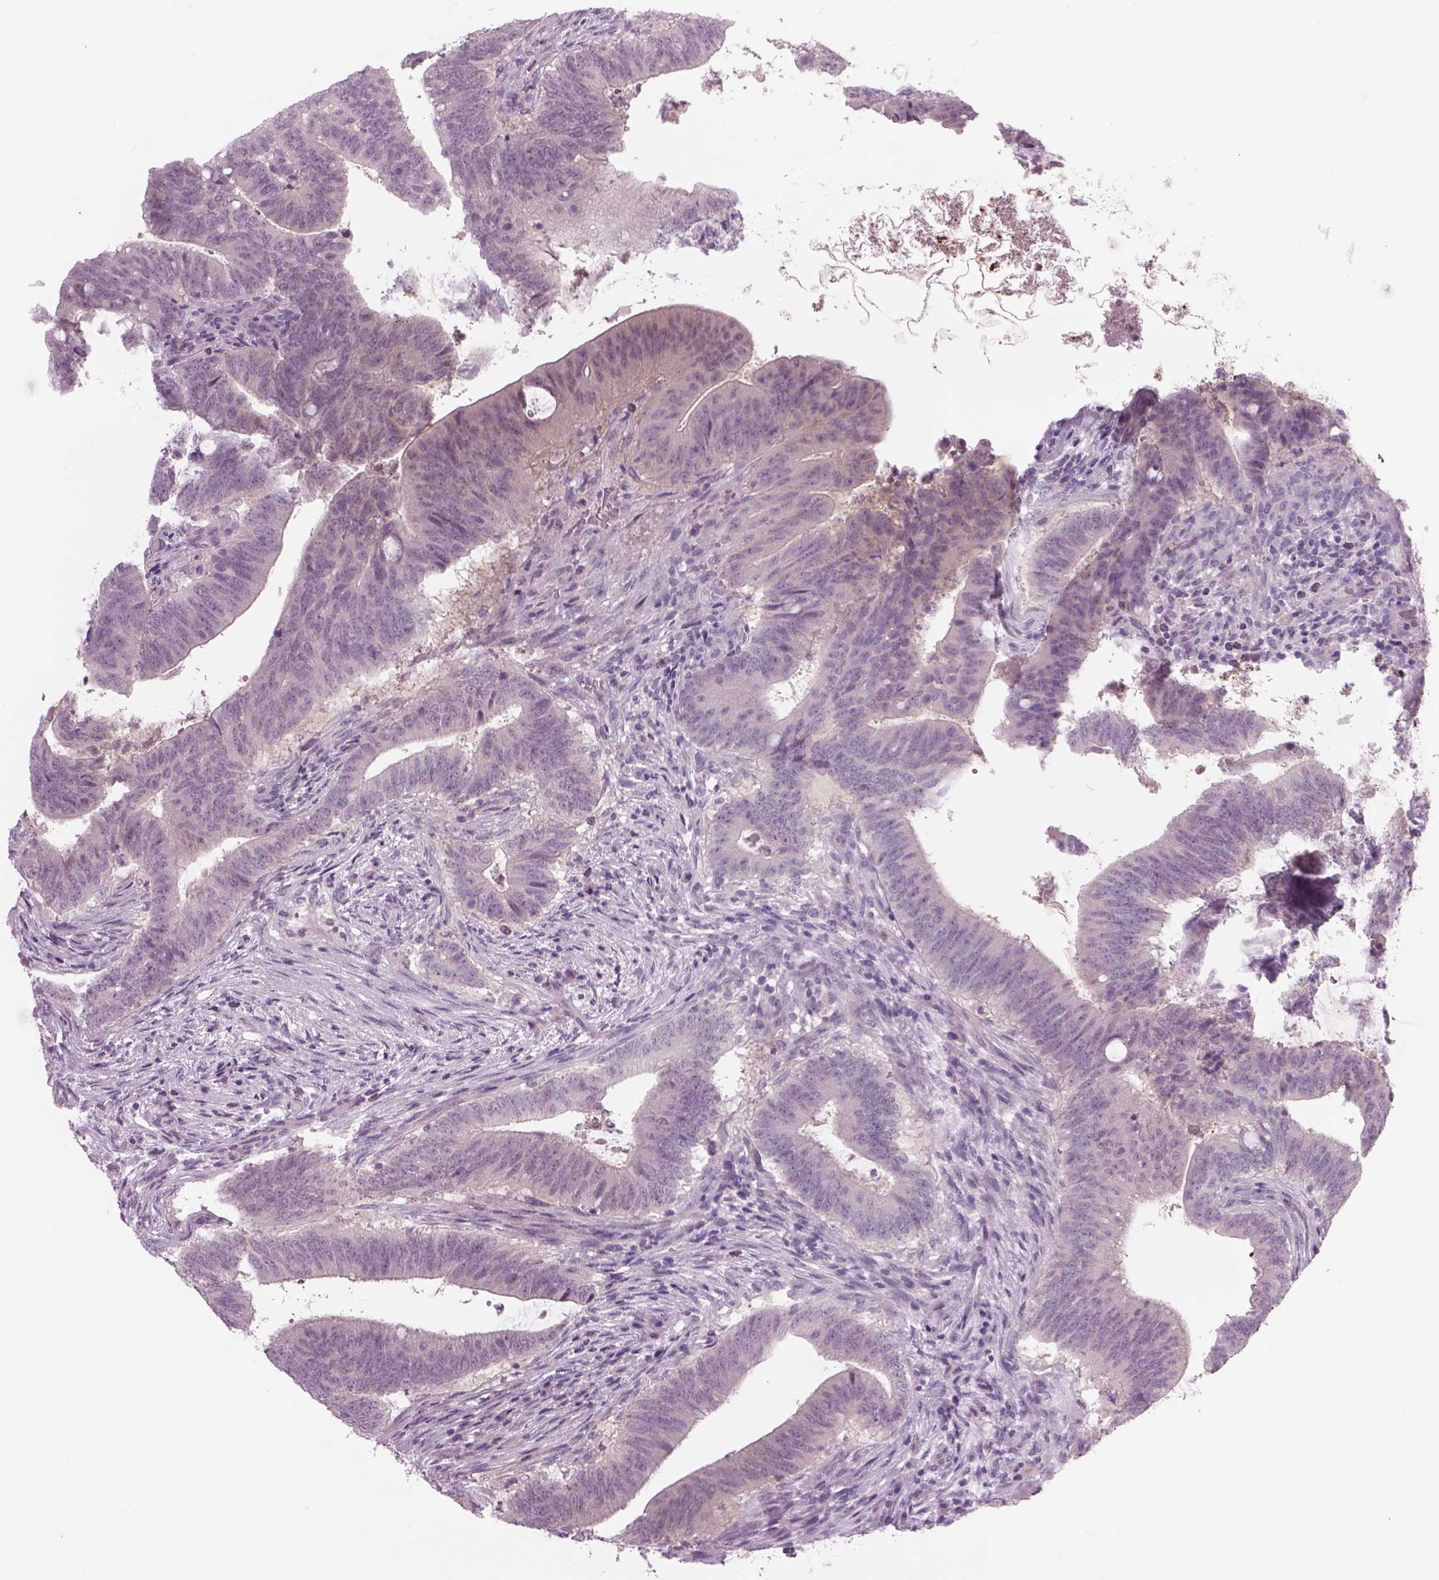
{"staining": {"intensity": "weak", "quantity": "<25%", "location": "cytoplasmic/membranous"}, "tissue": "colorectal cancer", "cell_type": "Tumor cells", "image_type": "cancer", "snomed": [{"axis": "morphology", "description": "Adenocarcinoma, NOS"}, {"axis": "topography", "description": "Colon"}], "caption": "Tumor cells show no significant protein positivity in adenocarcinoma (colorectal). (Brightfield microscopy of DAB immunohistochemistry (IHC) at high magnification).", "gene": "MDH1B", "patient": {"sex": "female", "age": 43}}